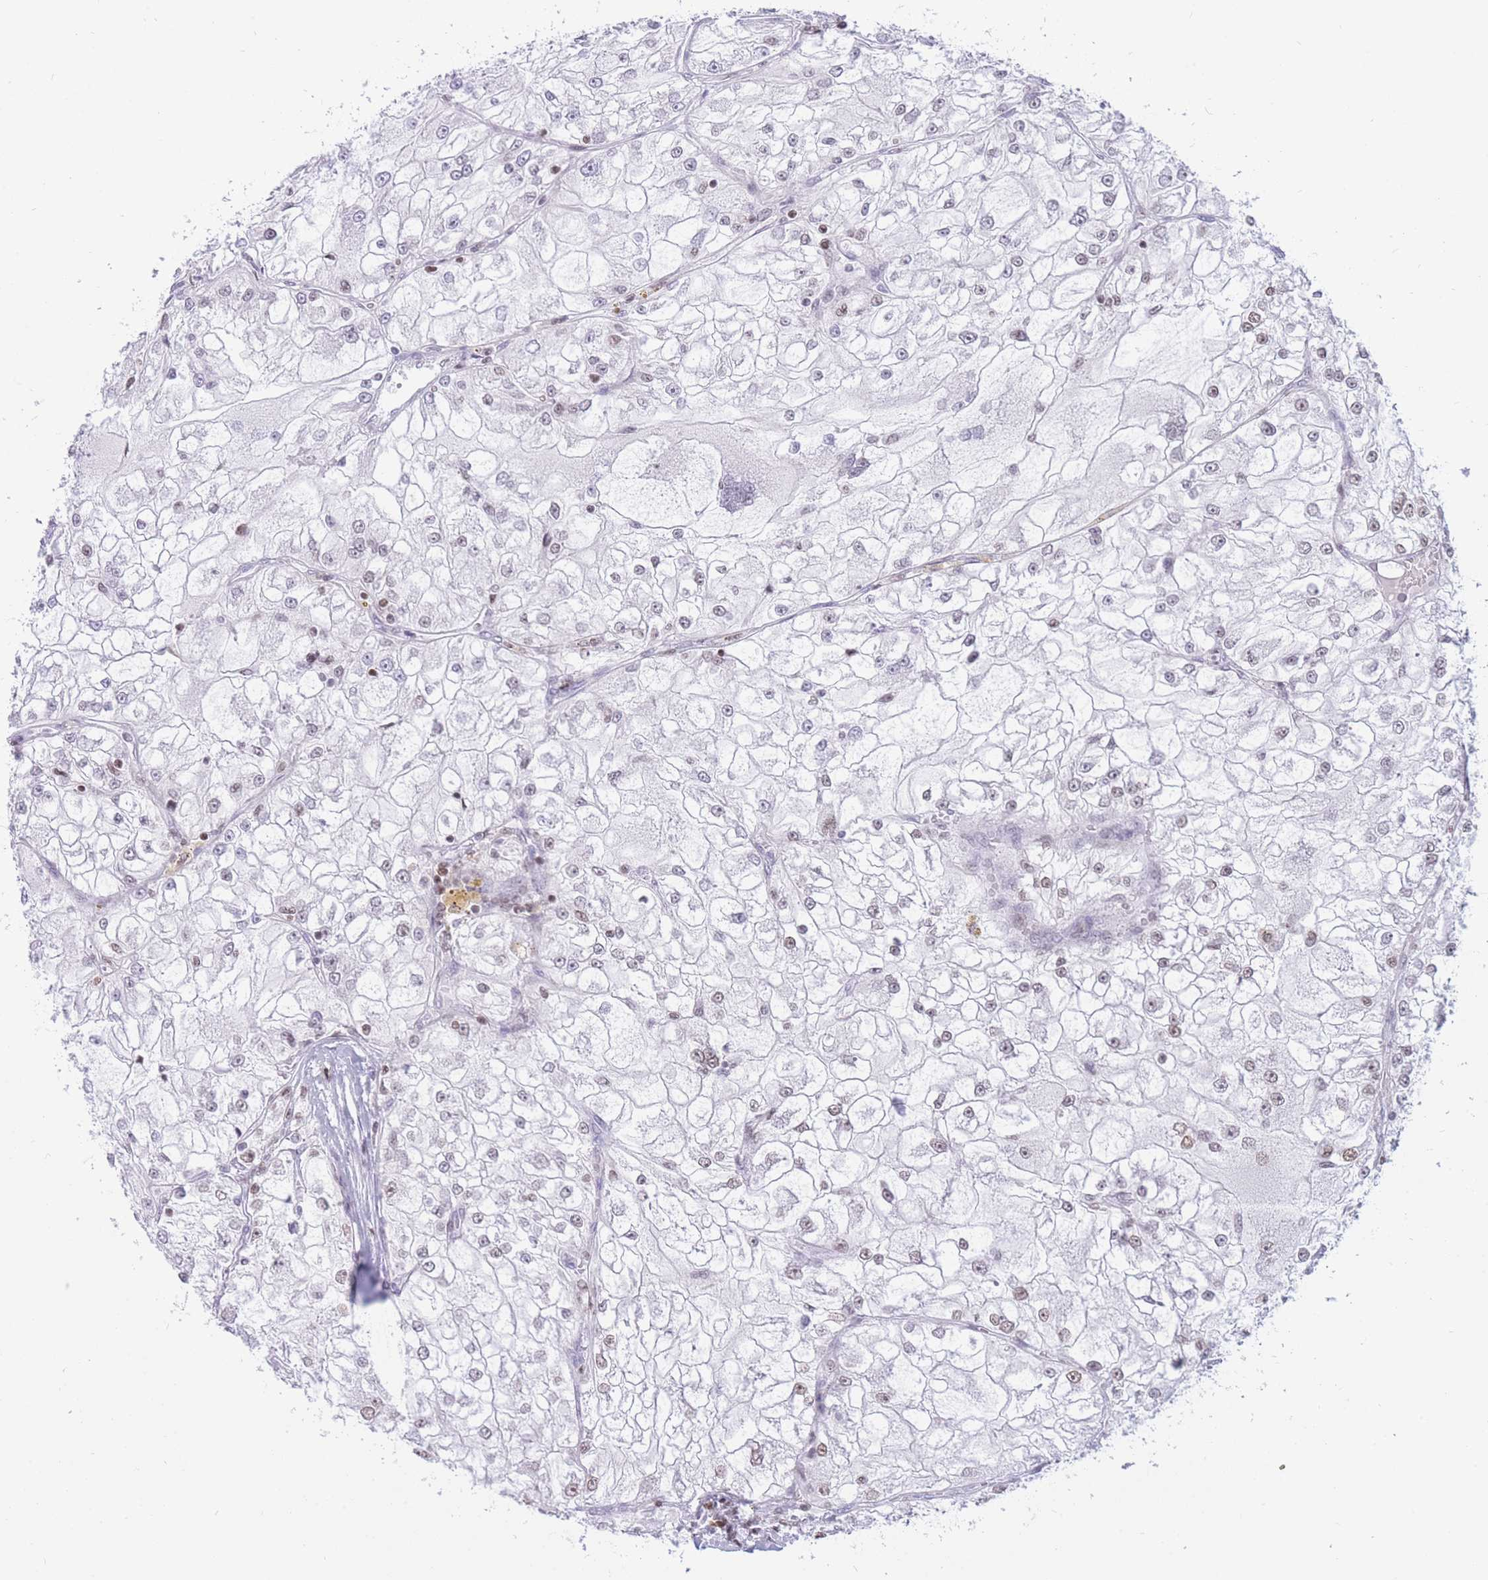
{"staining": {"intensity": "weak", "quantity": "<25%", "location": "nuclear"}, "tissue": "renal cancer", "cell_type": "Tumor cells", "image_type": "cancer", "snomed": [{"axis": "morphology", "description": "Adenocarcinoma, NOS"}, {"axis": "topography", "description": "Kidney"}], "caption": "The micrograph shows no significant positivity in tumor cells of renal cancer.", "gene": "HMGN1", "patient": {"sex": "female", "age": 72}}